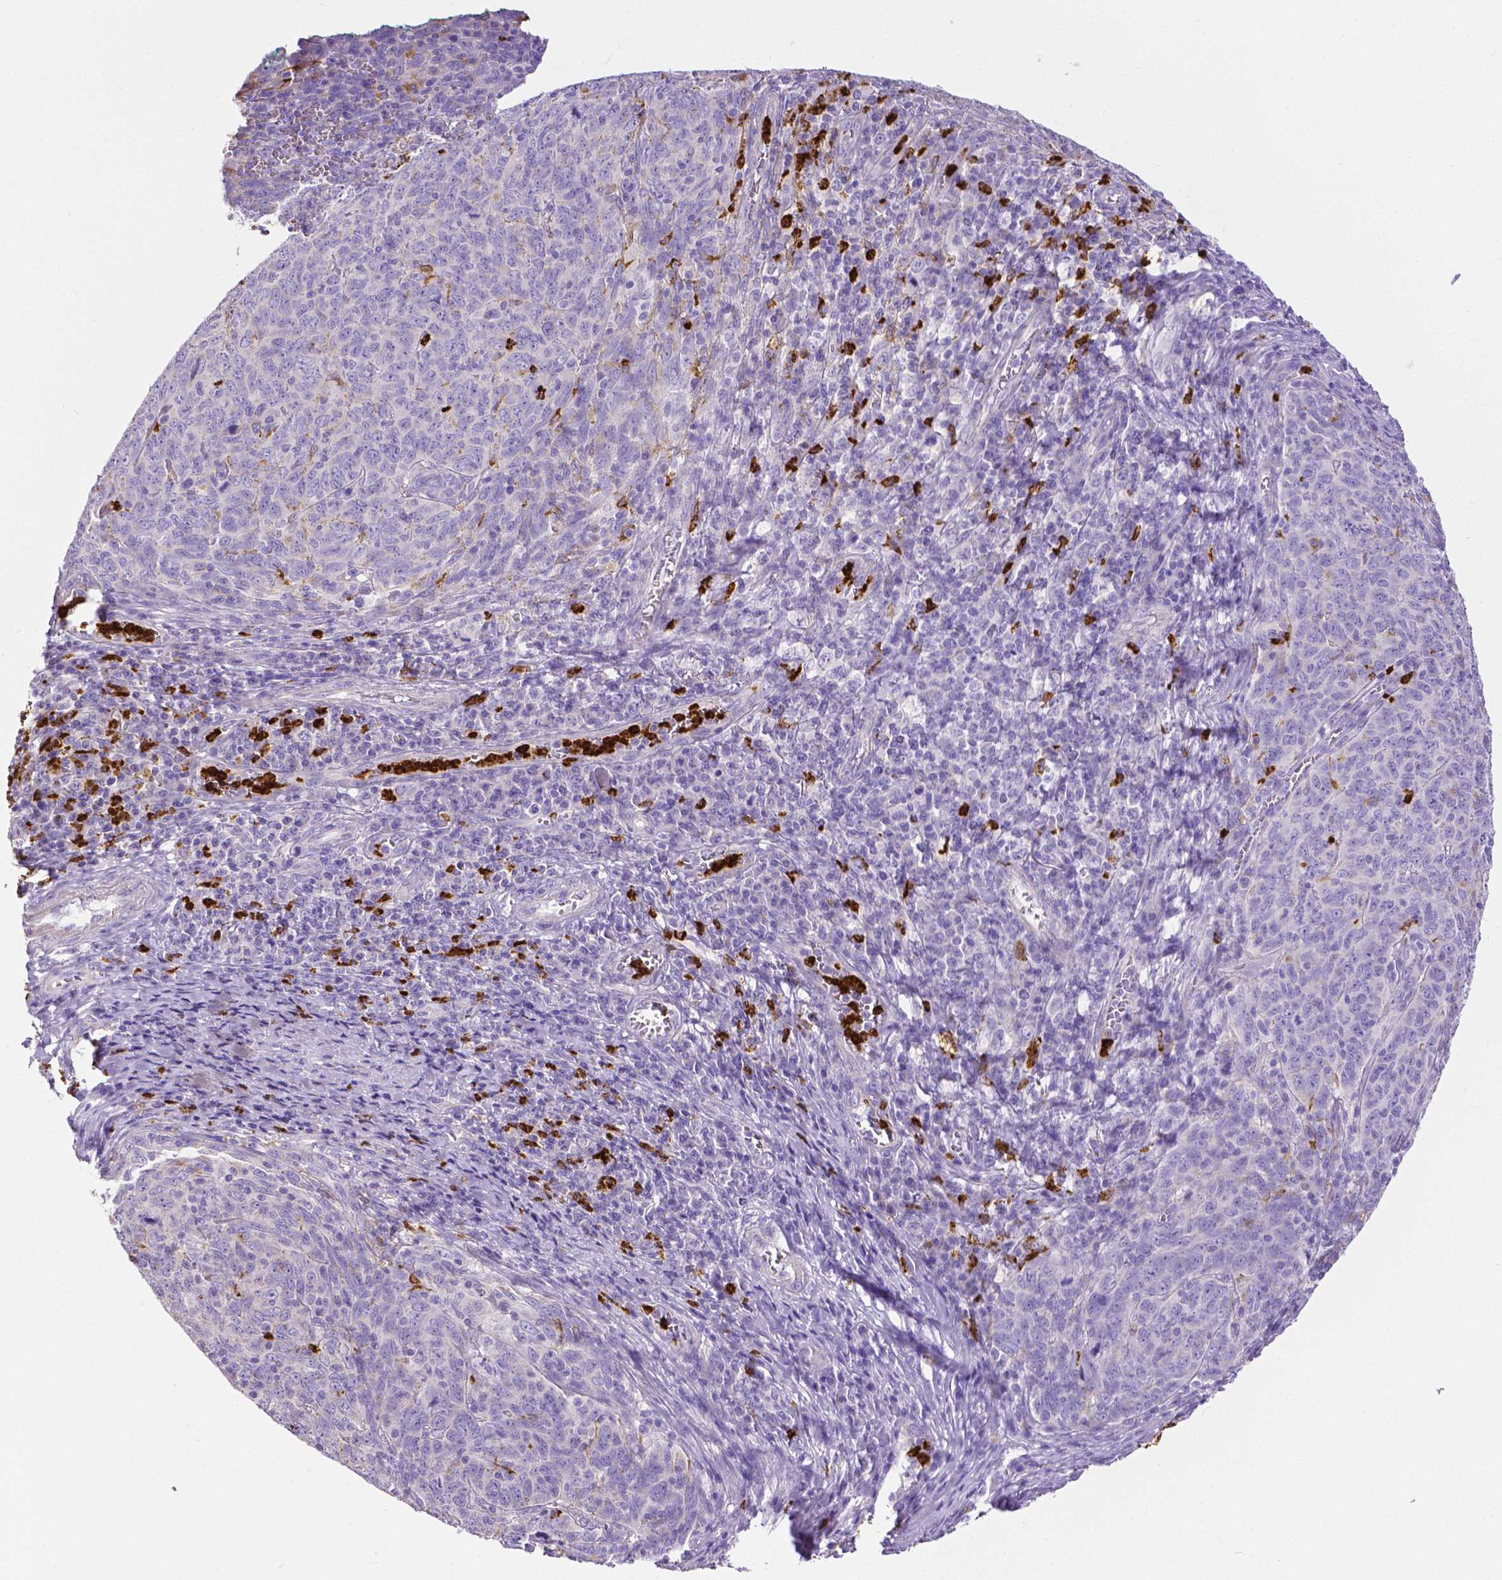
{"staining": {"intensity": "negative", "quantity": "none", "location": "none"}, "tissue": "skin cancer", "cell_type": "Tumor cells", "image_type": "cancer", "snomed": [{"axis": "morphology", "description": "Squamous cell carcinoma, NOS"}, {"axis": "topography", "description": "Skin"}, {"axis": "topography", "description": "Anal"}], "caption": "Skin squamous cell carcinoma was stained to show a protein in brown. There is no significant staining in tumor cells.", "gene": "MMP9", "patient": {"sex": "female", "age": 51}}